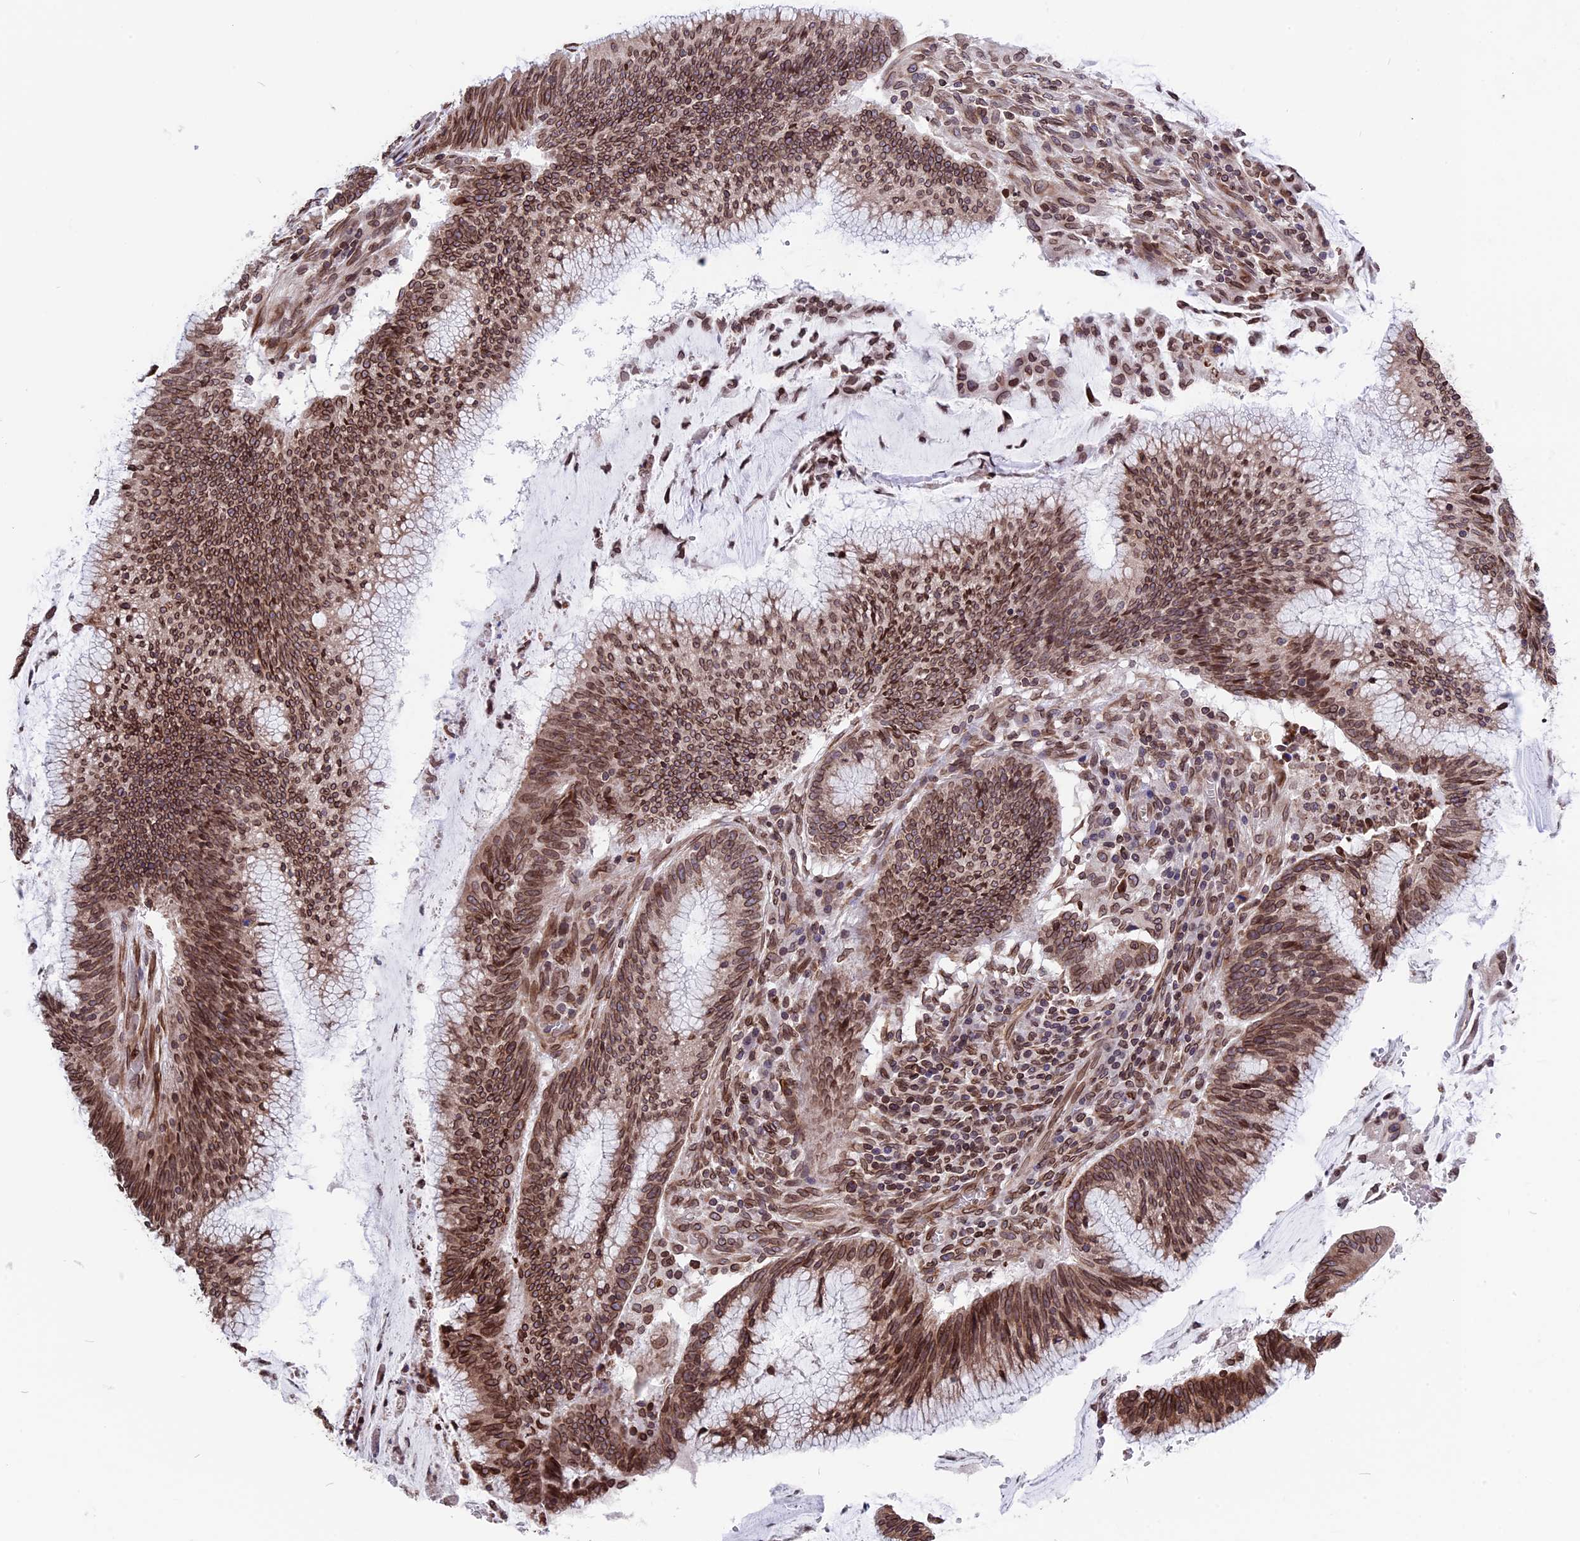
{"staining": {"intensity": "moderate", "quantity": ">75%", "location": "cytoplasmic/membranous,nuclear"}, "tissue": "colorectal cancer", "cell_type": "Tumor cells", "image_type": "cancer", "snomed": [{"axis": "morphology", "description": "Adenocarcinoma, NOS"}, {"axis": "topography", "description": "Rectum"}], "caption": "Approximately >75% of tumor cells in human colorectal cancer display moderate cytoplasmic/membranous and nuclear protein staining as visualized by brown immunohistochemical staining.", "gene": "PTCHD4", "patient": {"sex": "female", "age": 77}}